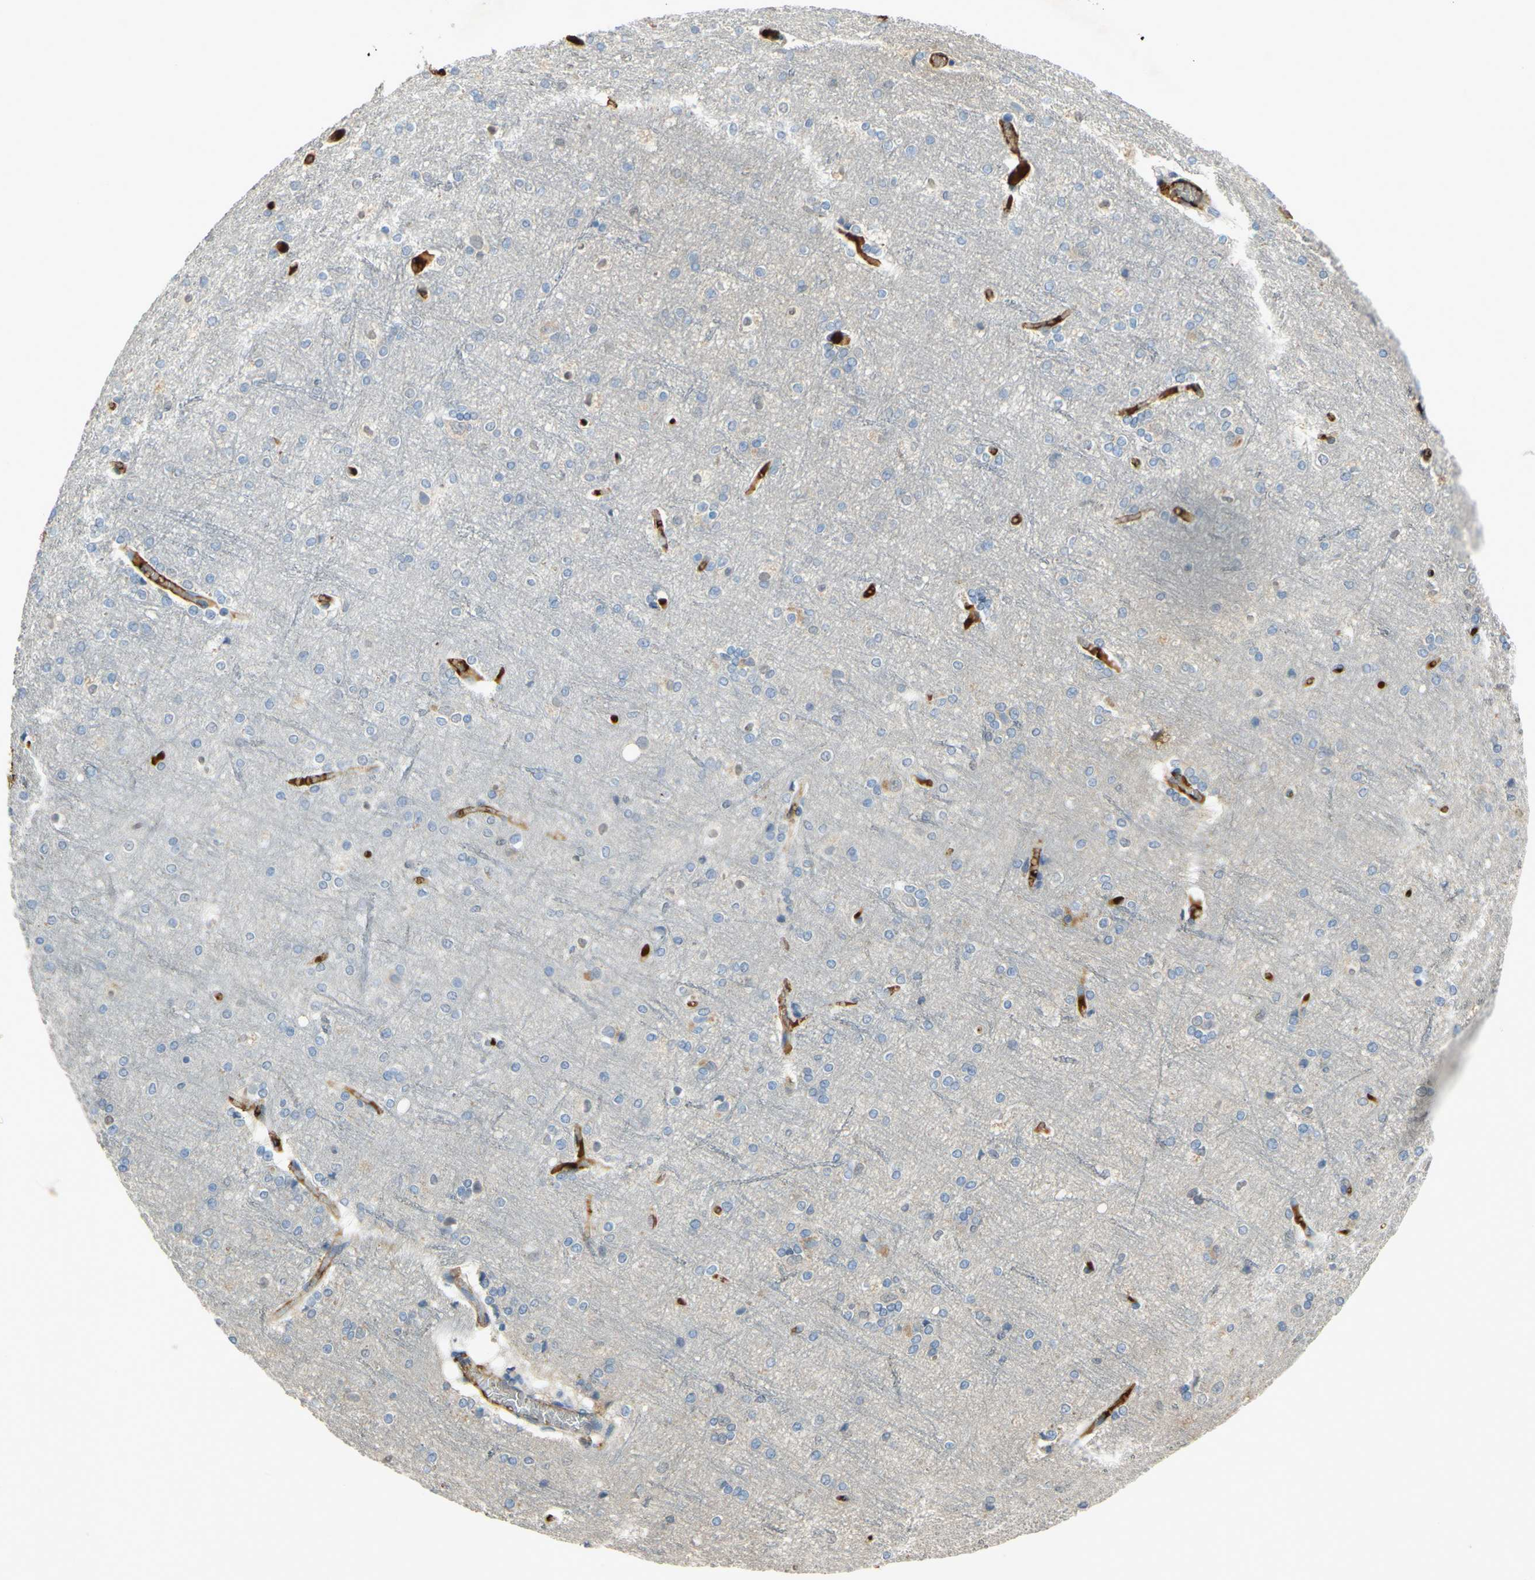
{"staining": {"intensity": "negative", "quantity": "none", "location": "none"}, "tissue": "cerebral cortex", "cell_type": "Endothelial cells", "image_type": "normal", "snomed": [{"axis": "morphology", "description": "Normal tissue, NOS"}, {"axis": "topography", "description": "Cerebral cortex"}], "caption": "Endothelial cells are negative for brown protein staining in benign cerebral cortex. (DAB IHC visualized using brightfield microscopy, high magnification).", "gene": "TIMP2", "patient": {"sex": "female", "age": 54}}